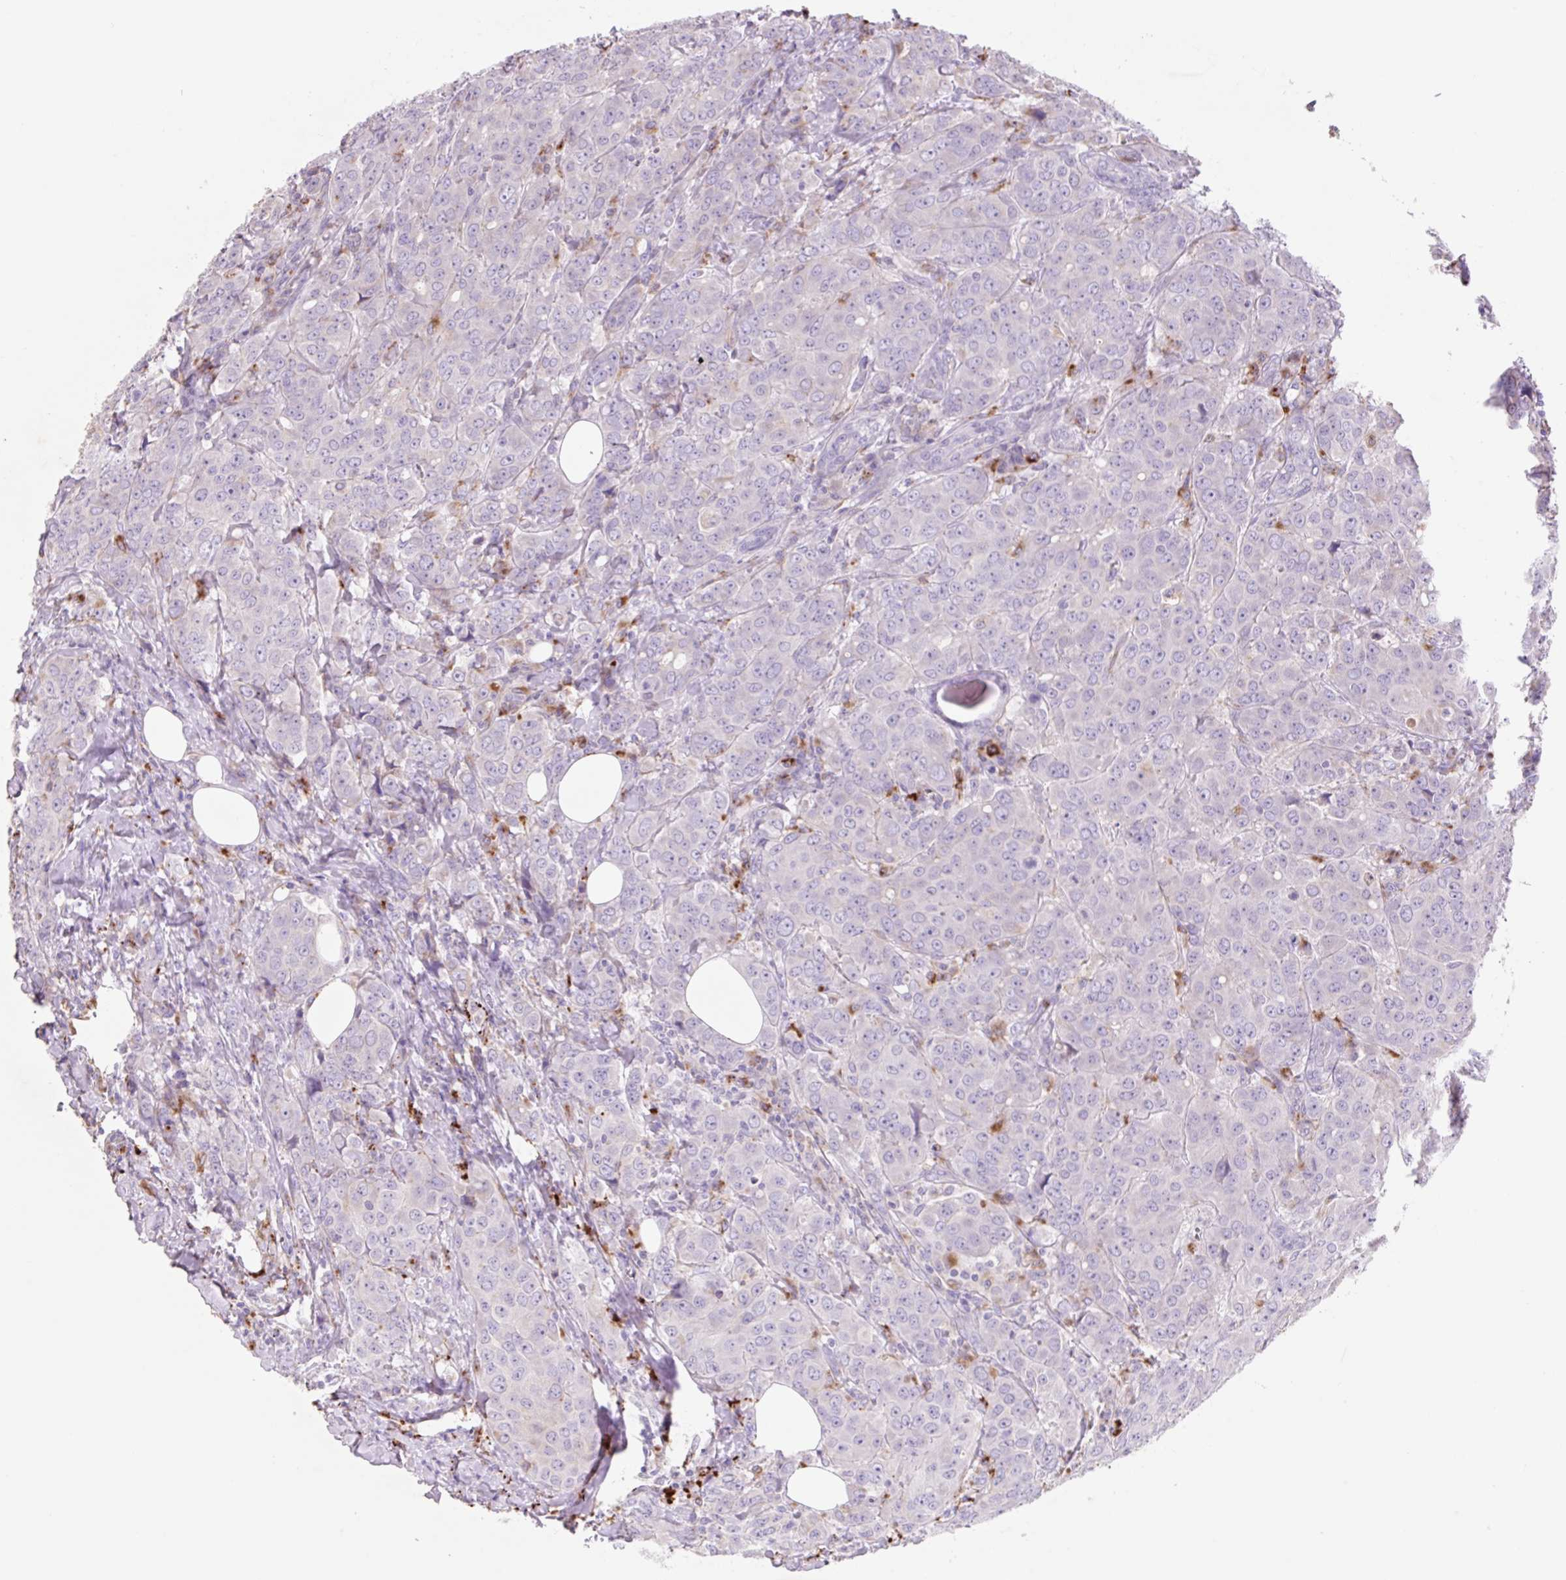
{"staining": {"intensity": "negative", "quantity": "none", "location": "none"}, "tissue": "breast cancer", "cell_type": "Tumor cells", "image_type": "cancer", "snomed": [{"axis": "morphology", "description": "Duct carcinoma"}, {"axis": "topography", "description": "Breast"}], "caption": "IHC micrograph of human breast cancer stained for a protein (brown), which shows no expression in tumor cells.", "gene": "HEXA", "patient": {"sex": "female", "age": 43}}